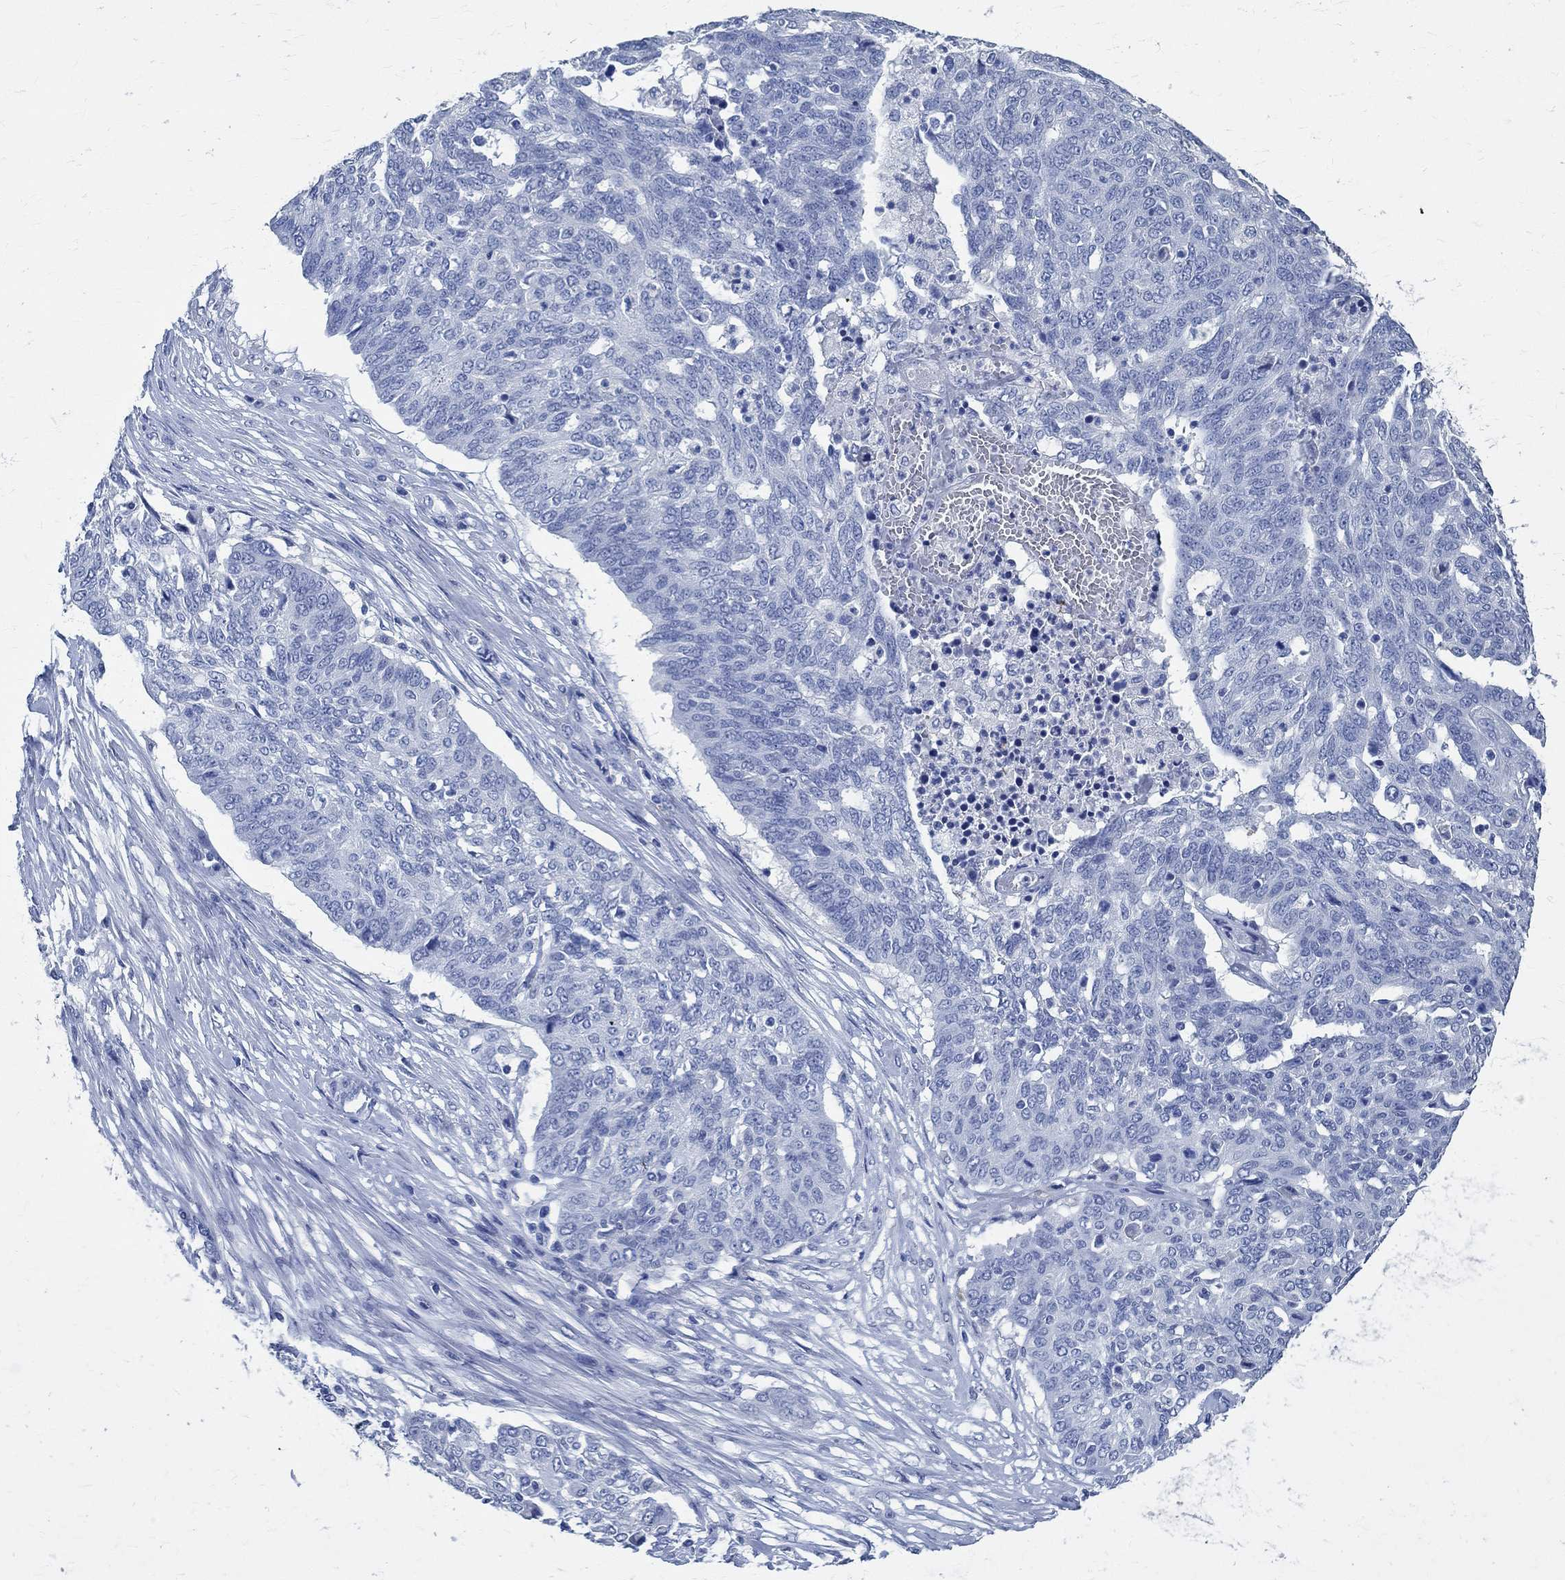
{"staining": {"intensity": "negative", "quantity": "none", "location": "none"}, "tissue": "ovarian cancer", "cell_type": "Tumor cells", "image_type": "cancer", "snomed": [{"axis": "morphology", "description": "Cystadenocarcinoma, serous, NOS"}, {"axis": "topography", "description": "Ovary"}], "caption": "A high-resolution histopathology image shows immunohistochemistry staining of serous cystadenocarcinoma (ovarian), which shows no significant expression in tumor cells.", "gene": "TMEM221", "patient": {"sex": "female", "age": 67}}